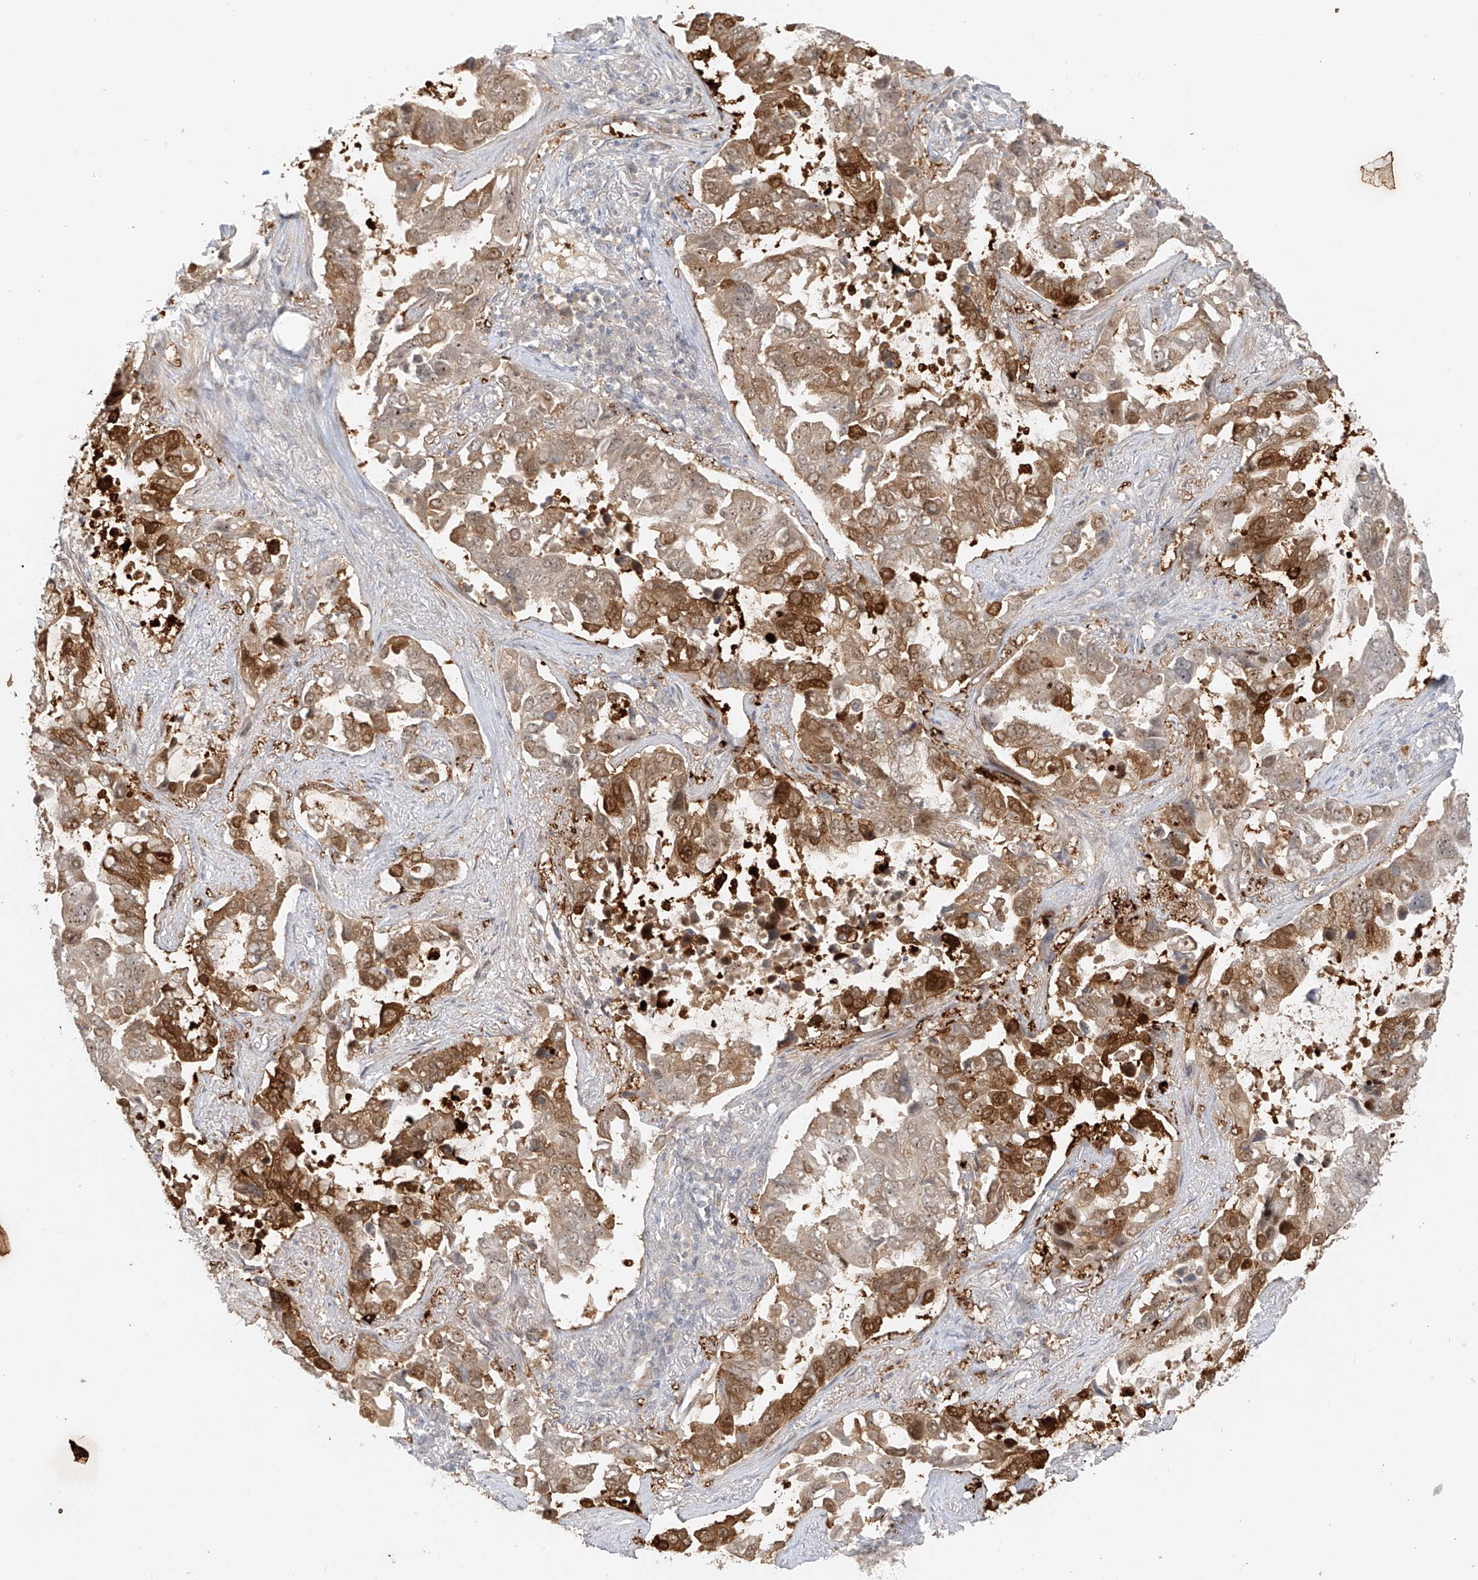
{"staining": {"intensity": "moderate", "quantity": "25%-75%", "location": "cytoplasmic/membranous"}, "tissue": "lung cancer", "cell_type": "Tumor cells", "image_type": "cancer", "snomed": [{"axis": "morphology", "description": "Squamous cell carcinoma, NOS"}, {"axis": "topography", "description": "Lung"}], "caption": "A photomicrograph showing moderate cytoplasmic/membranous positivity in about 25%-75% of tumor cells in lung cancer, as visualized by brown immunohistochemical staining.", "gene": "MIPEP", "patient": {"sex": "male", "age": 66}}